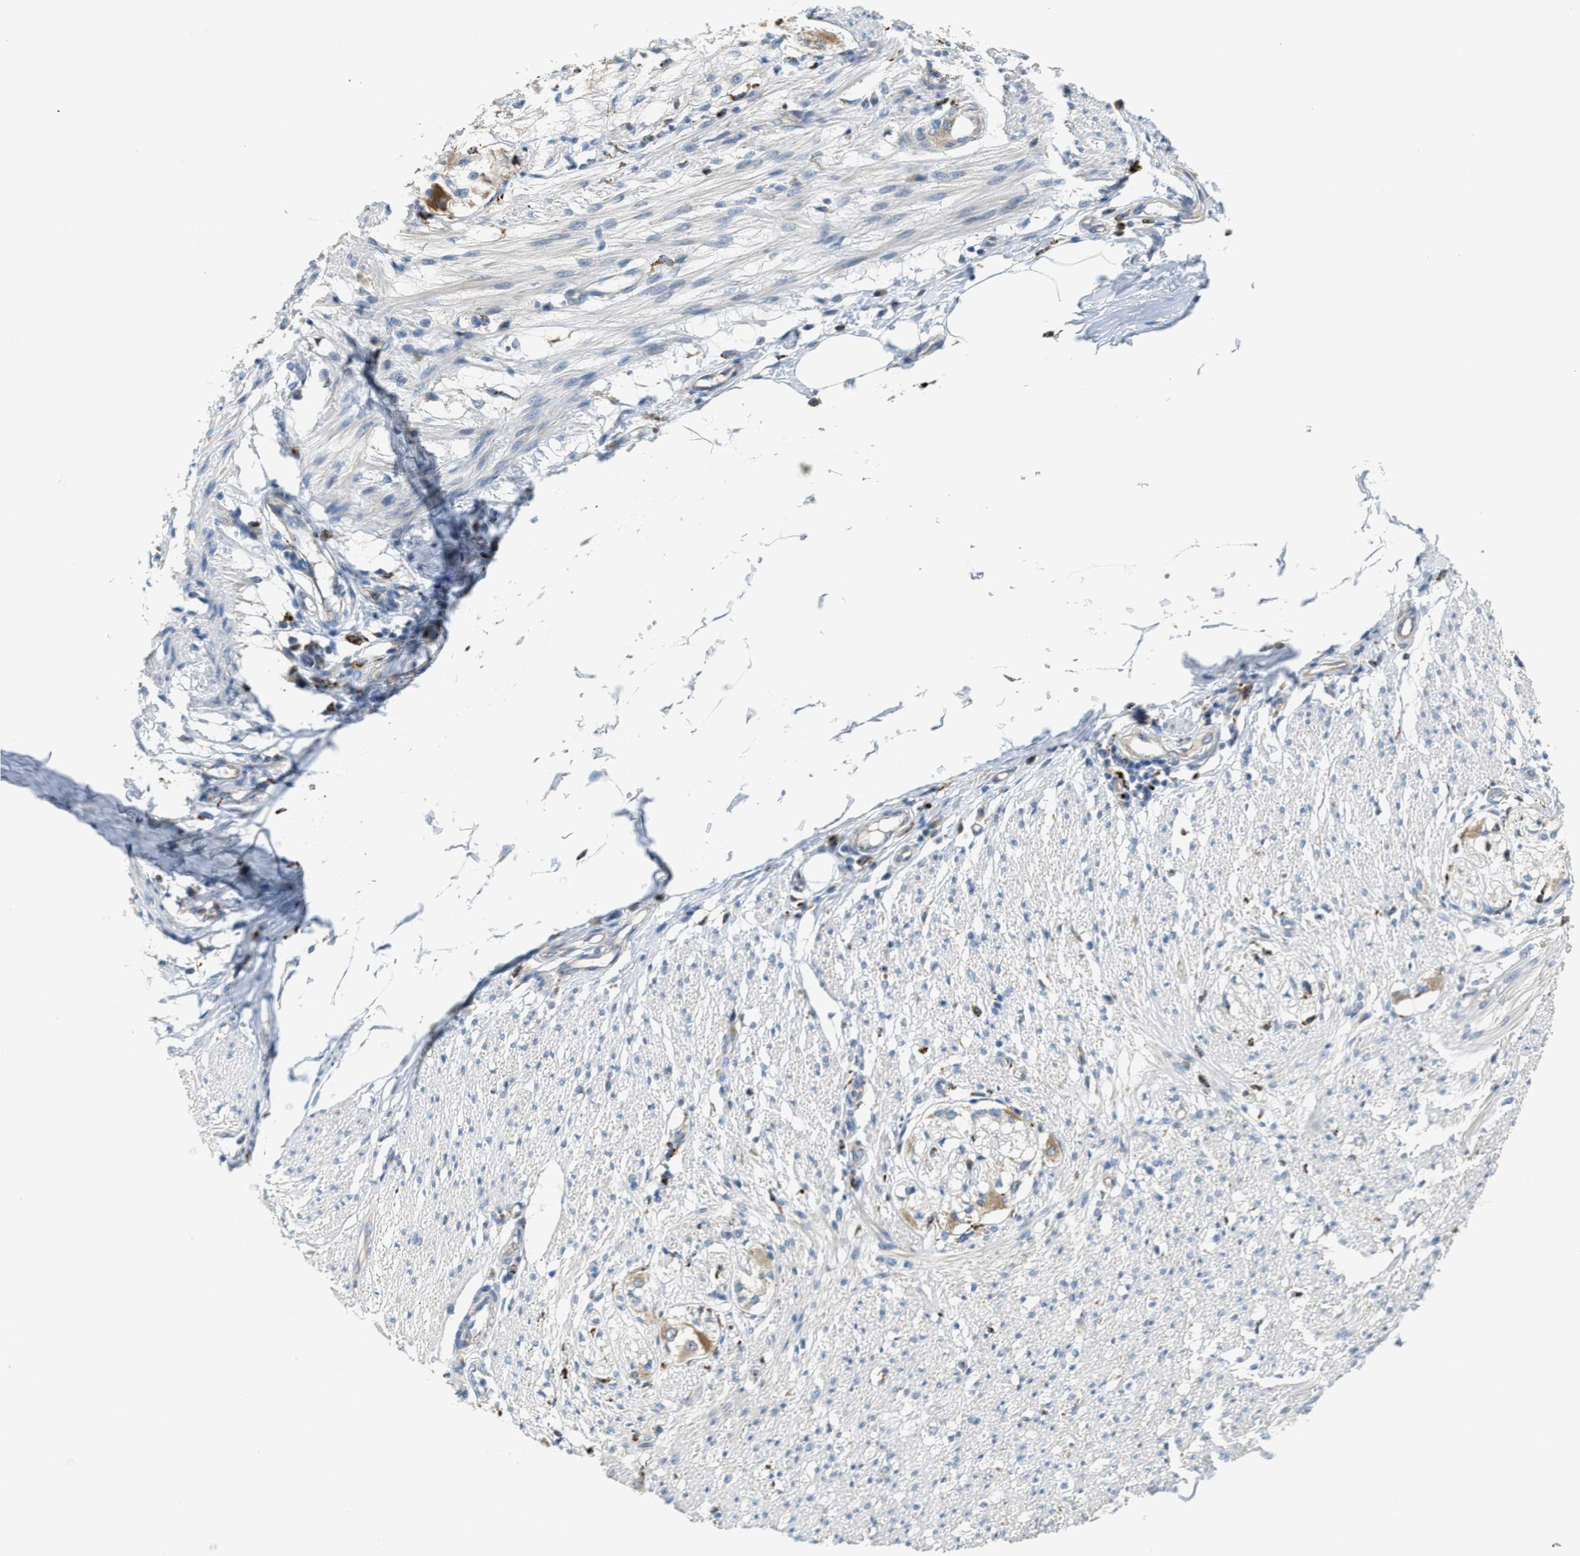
{"staining": {"intensity": "moderate", "quantity": "<25%", "location": "cytoplasmic/membranous"}, "tissue": "smooth muscle", "cell_type": "Smooth muscle cells", "image_type": "normal", "snomed": [{"axis": "morphology", "description": "Normal tissue, NOS"}, {"axis": "morphology", "description": "Adenocarcinoma, NOS"}, {"axis": "topography", "description": "Colon"}, {"axis": "topography", "description": "Peripheral nerve tissue"}], "caption": "Smooth muscle cells reveal low levels of moderate cytoplasmic/membranous expression in approximately <25% of cells in normal smooth muscle. (DAB (3,3'-diaminobenzidine) IHC with brightfield microscopy, high magnification).", "gene": "KLHDC10", "patient": {"sex": "male", "age": 14}}